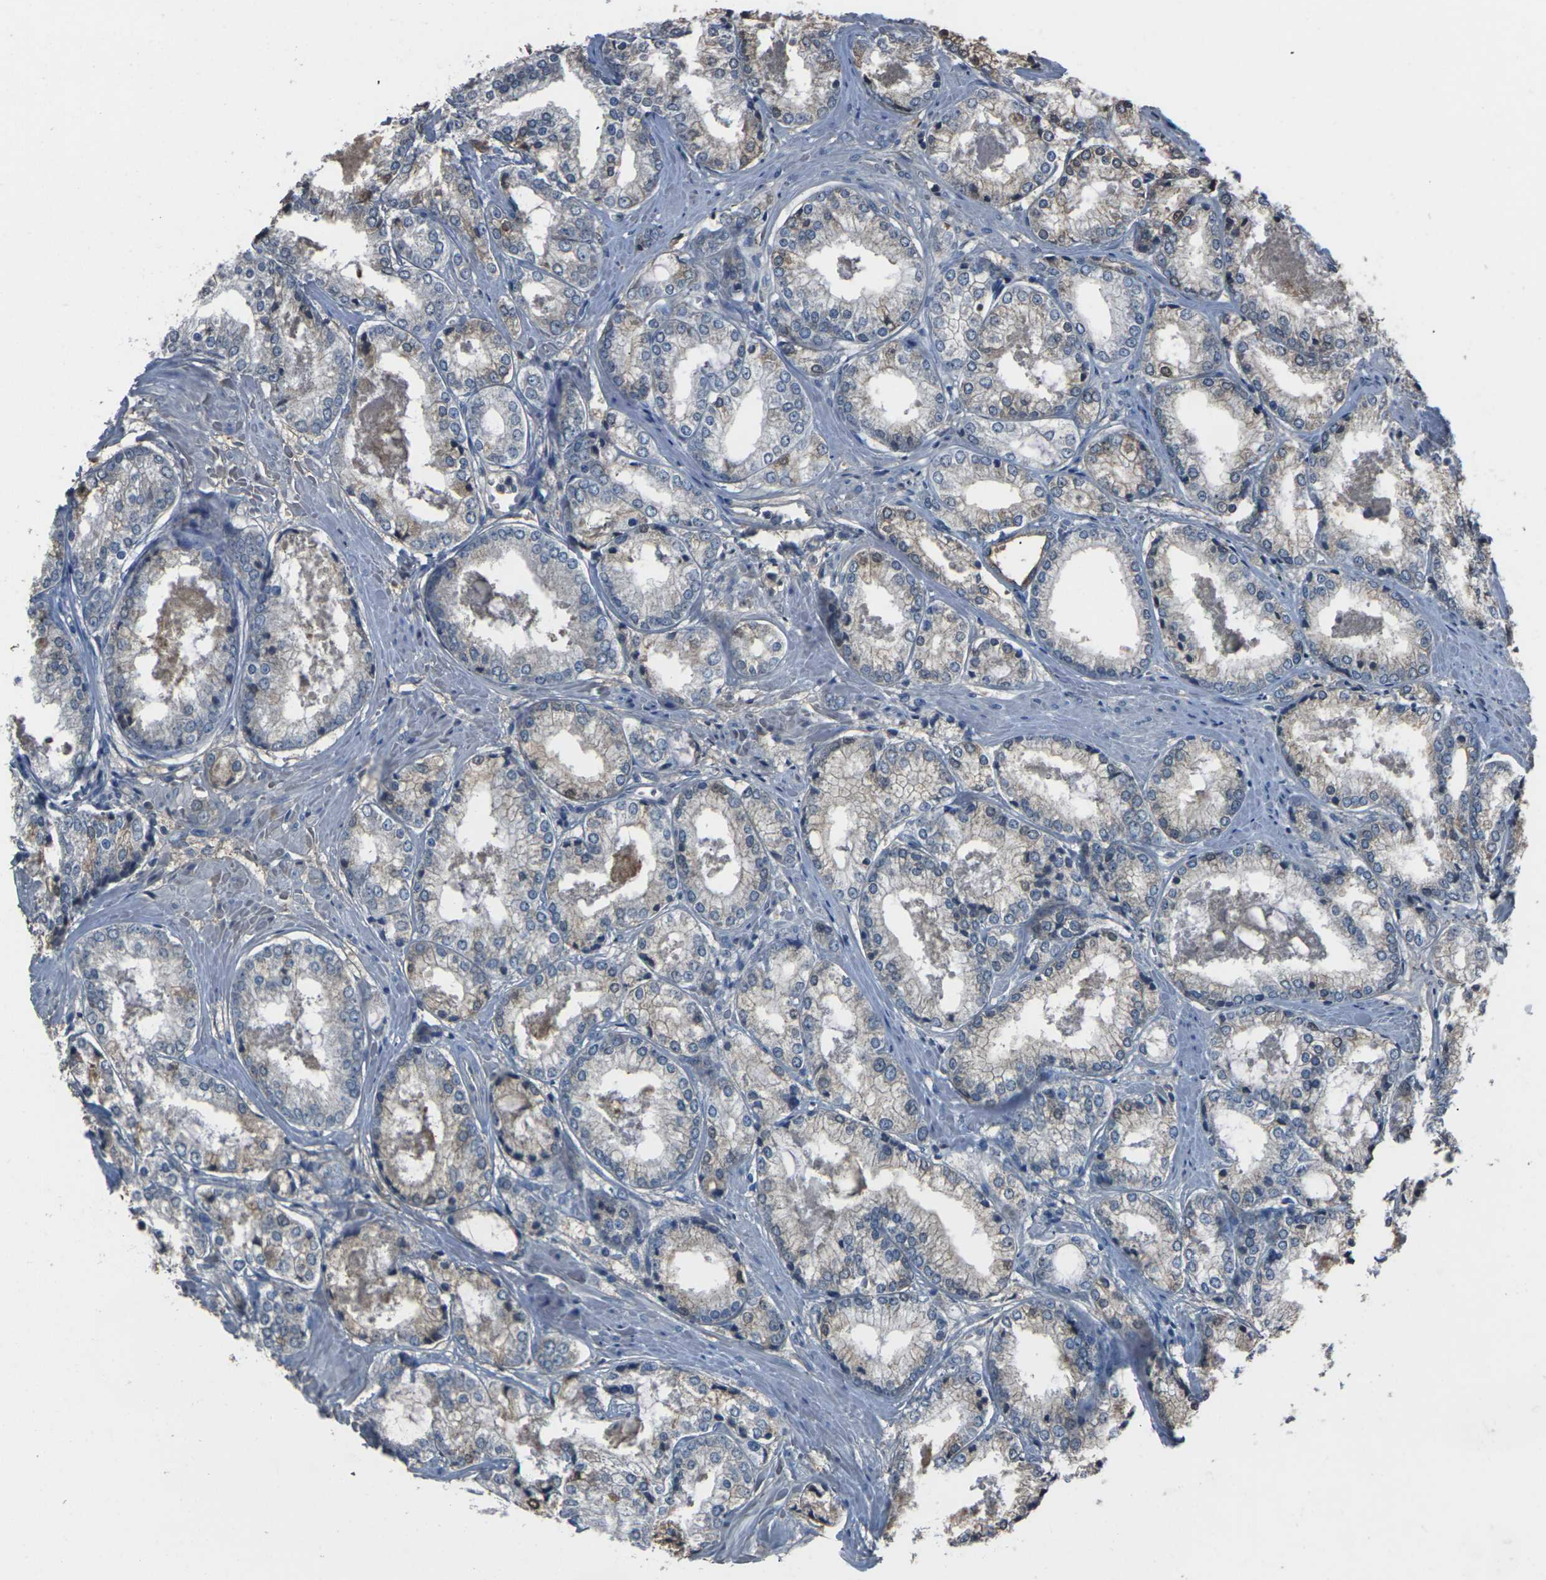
{"staining": {"intensity": "weak", "quantity": "25%-75%", "location": "cytoplasmic/membranous"}, "tissue": "prostate cancer", "cell_type": "Tumor cells", "image_type": "cancer", "snomed": [{"axis": "morphology", "description": "Adenocarcinoma, Low grade"}, {"axis": "topography", "description": "Prostate"}], "caption": "Immunohistochemistry (IHC) staining of prostate cancer, which displays low levels of weak cytoplasmic/membranous staining in about 25%-75% of tumor cells indicating weak cytoplasmic/membranous protein staining. The staining was performed using DAB (3,3'-diaminobenzidine) (brown) for protein detection and nuclei were counterstained in hematoxylin (blue).", "gene": "LEP", "patient": {"sex": "male", "age": 64}}